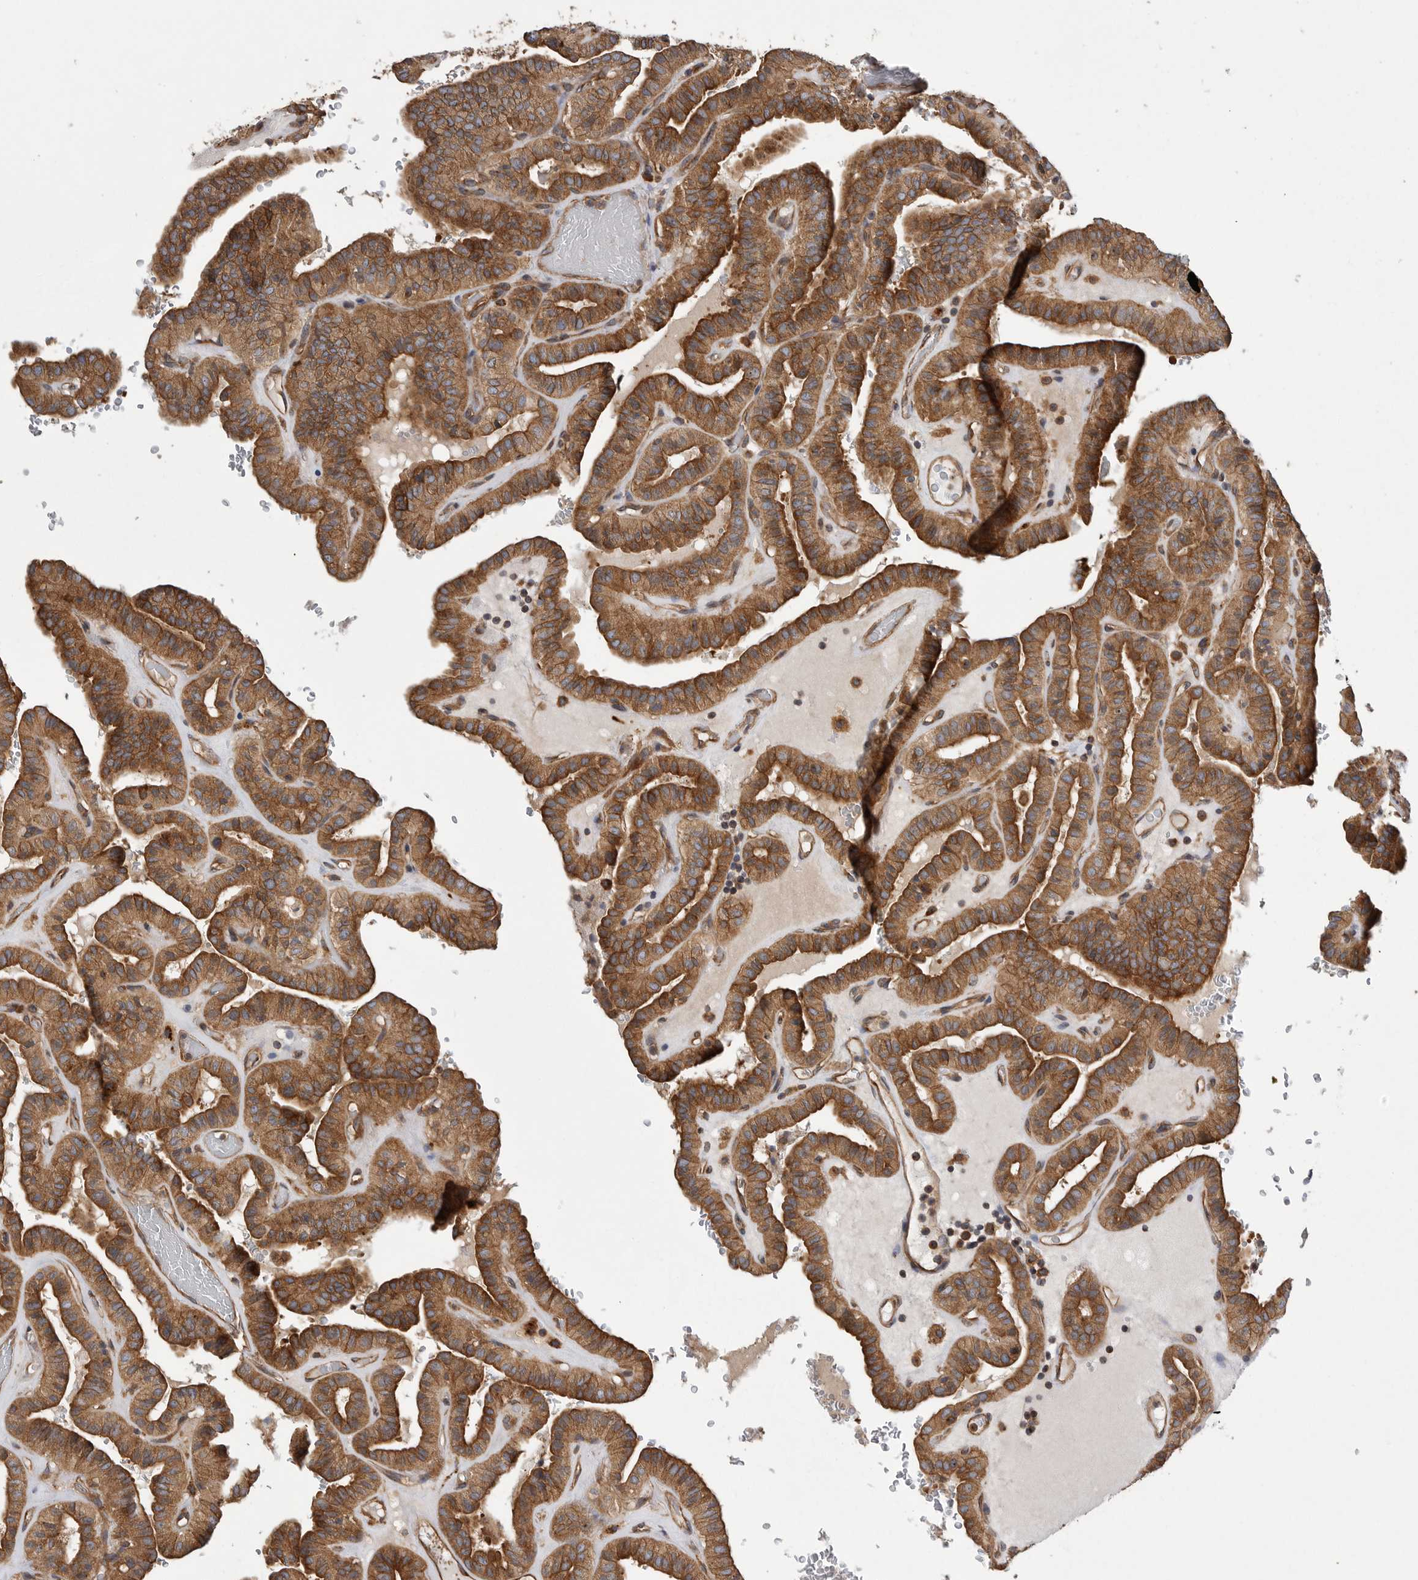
{"staining": {"intensity": "strong", "quantity": "25%-75%", "location": "cytoplasmic/membranous"}, "tissue": "thyroid cancer", "cell_type": "Tumor cells", "image_type": "cancer", "snomed": [{"axis": "morphology", "description": "Papillary adenocarcinoma, NOS"}, {"axis": "topography", "description": "Thyroid gland"}], "caption": "This histopathology image shows IHC staining of thyroid papillary adenocarcinoma, with high strong cytoplasmic/membranous positivity in approximately 25%-75% of tumor cells.", "gene": "OXR1", "patient": {"sex": "male", "age": 77}}